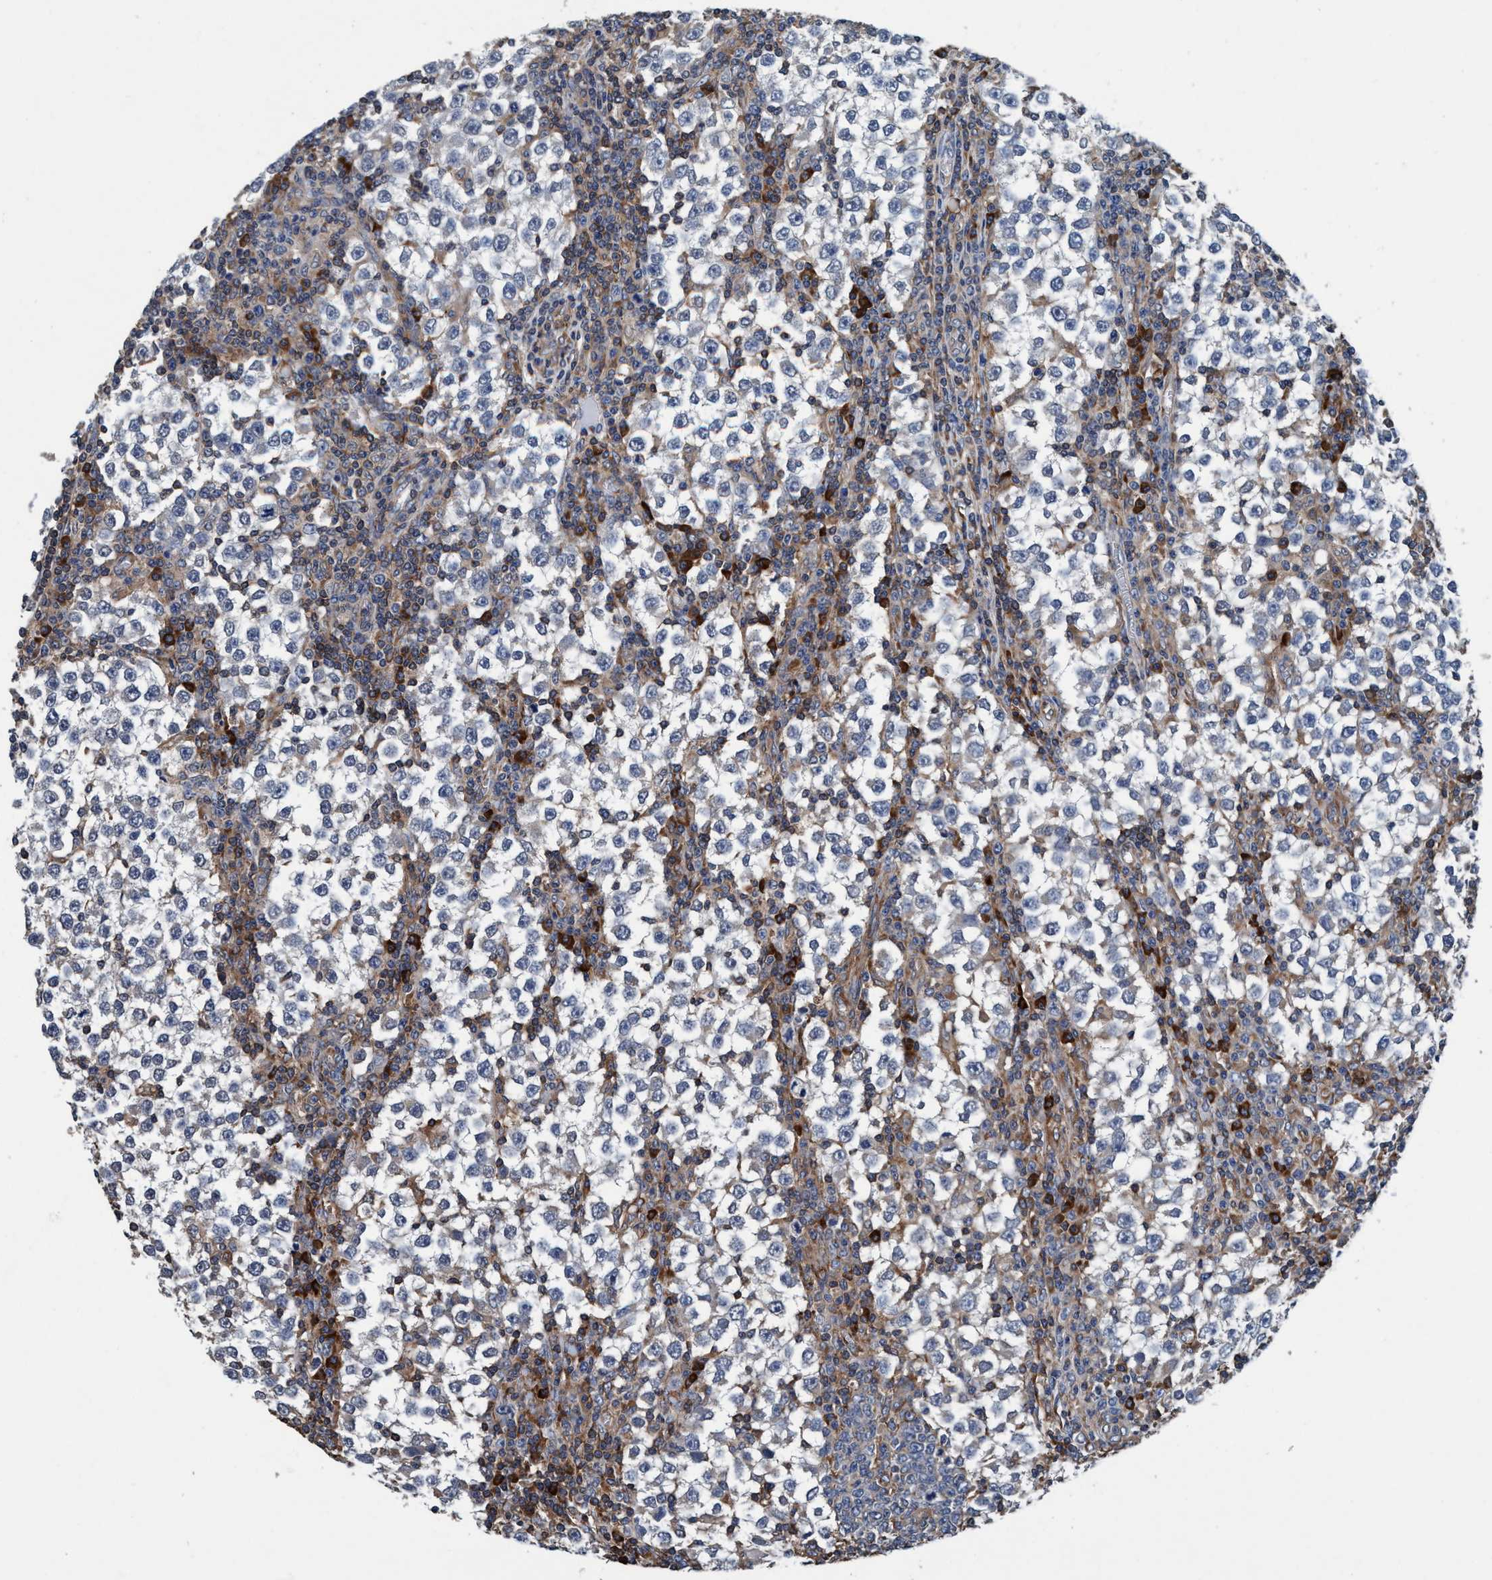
{"staining": {"intensity": "negative", "quantity": "none", "location": "none"}, "tissue": "testis cancer", "cell_type": "Tumor cells", "image_type": "cancer", "snomed": [{"axis": "morphology", "description": "Seminoma, NOS"}, {"axis": "topography", "description": "Testis"}], "caption": "IHC of human testis seminoma demonstrates no expression in tumor cells. (DAB (3,3'-diaminobenzidine) IHC, high magnification).", "gene": "ENDOG", "patient": {"sex": "male", "age": 65}}